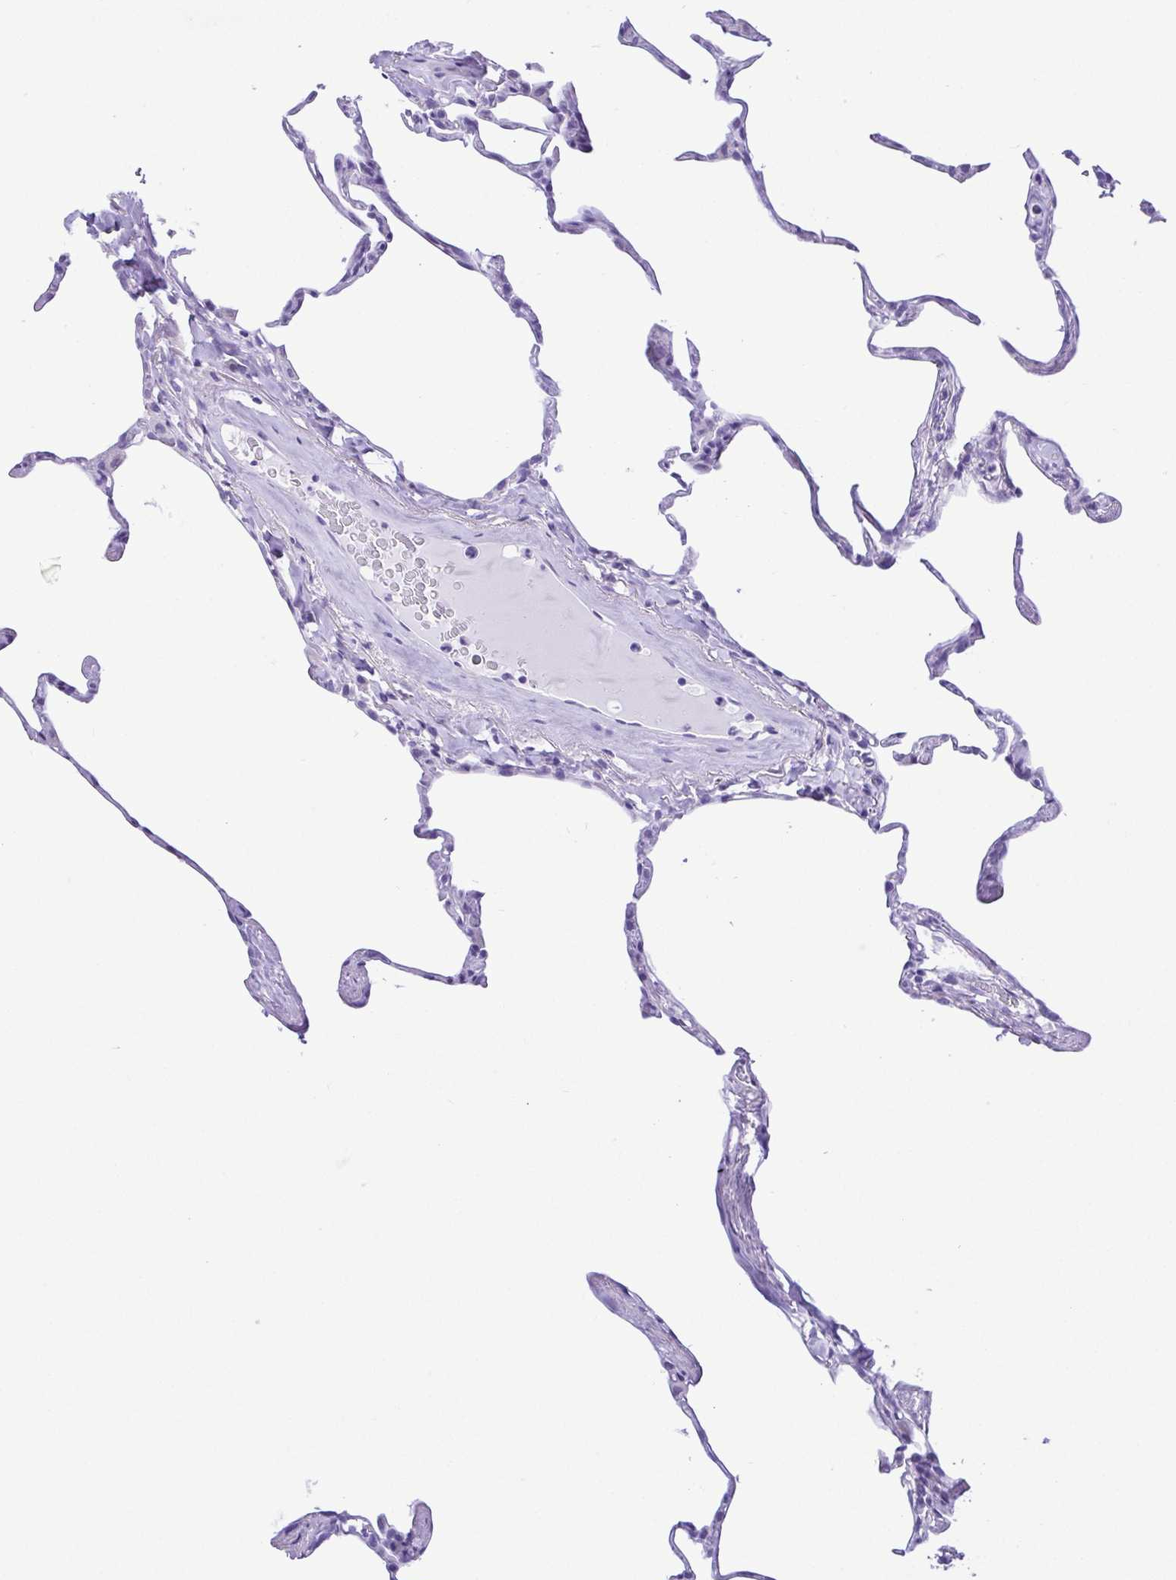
{"staining": {"intensity": "negative", "quantity": "none", "location": "none"}, "tissue": "lung", "cell_type": "Alveolar cells", "image_type": "normal", "snomed": [{"axis": "morphology", "description": "Normal tissue, NOS"}, {"axis": "topography", "description": "Lung"}], "caption": "This image is of normal lung stained with immunohistochemistry (IHC) to label a protein in brown with the nuclei are counter-stained blue. There is no staining in alveolar cells. Brightfield microscopy of immunohistochemistry (IHC) stained with DAB (3,3'-diaminobenzidine) (brown) and hematoxylin (blue), captured at high magnification.", "gene": "PAK3", "patient": {"sex": "male", "age": 65}}